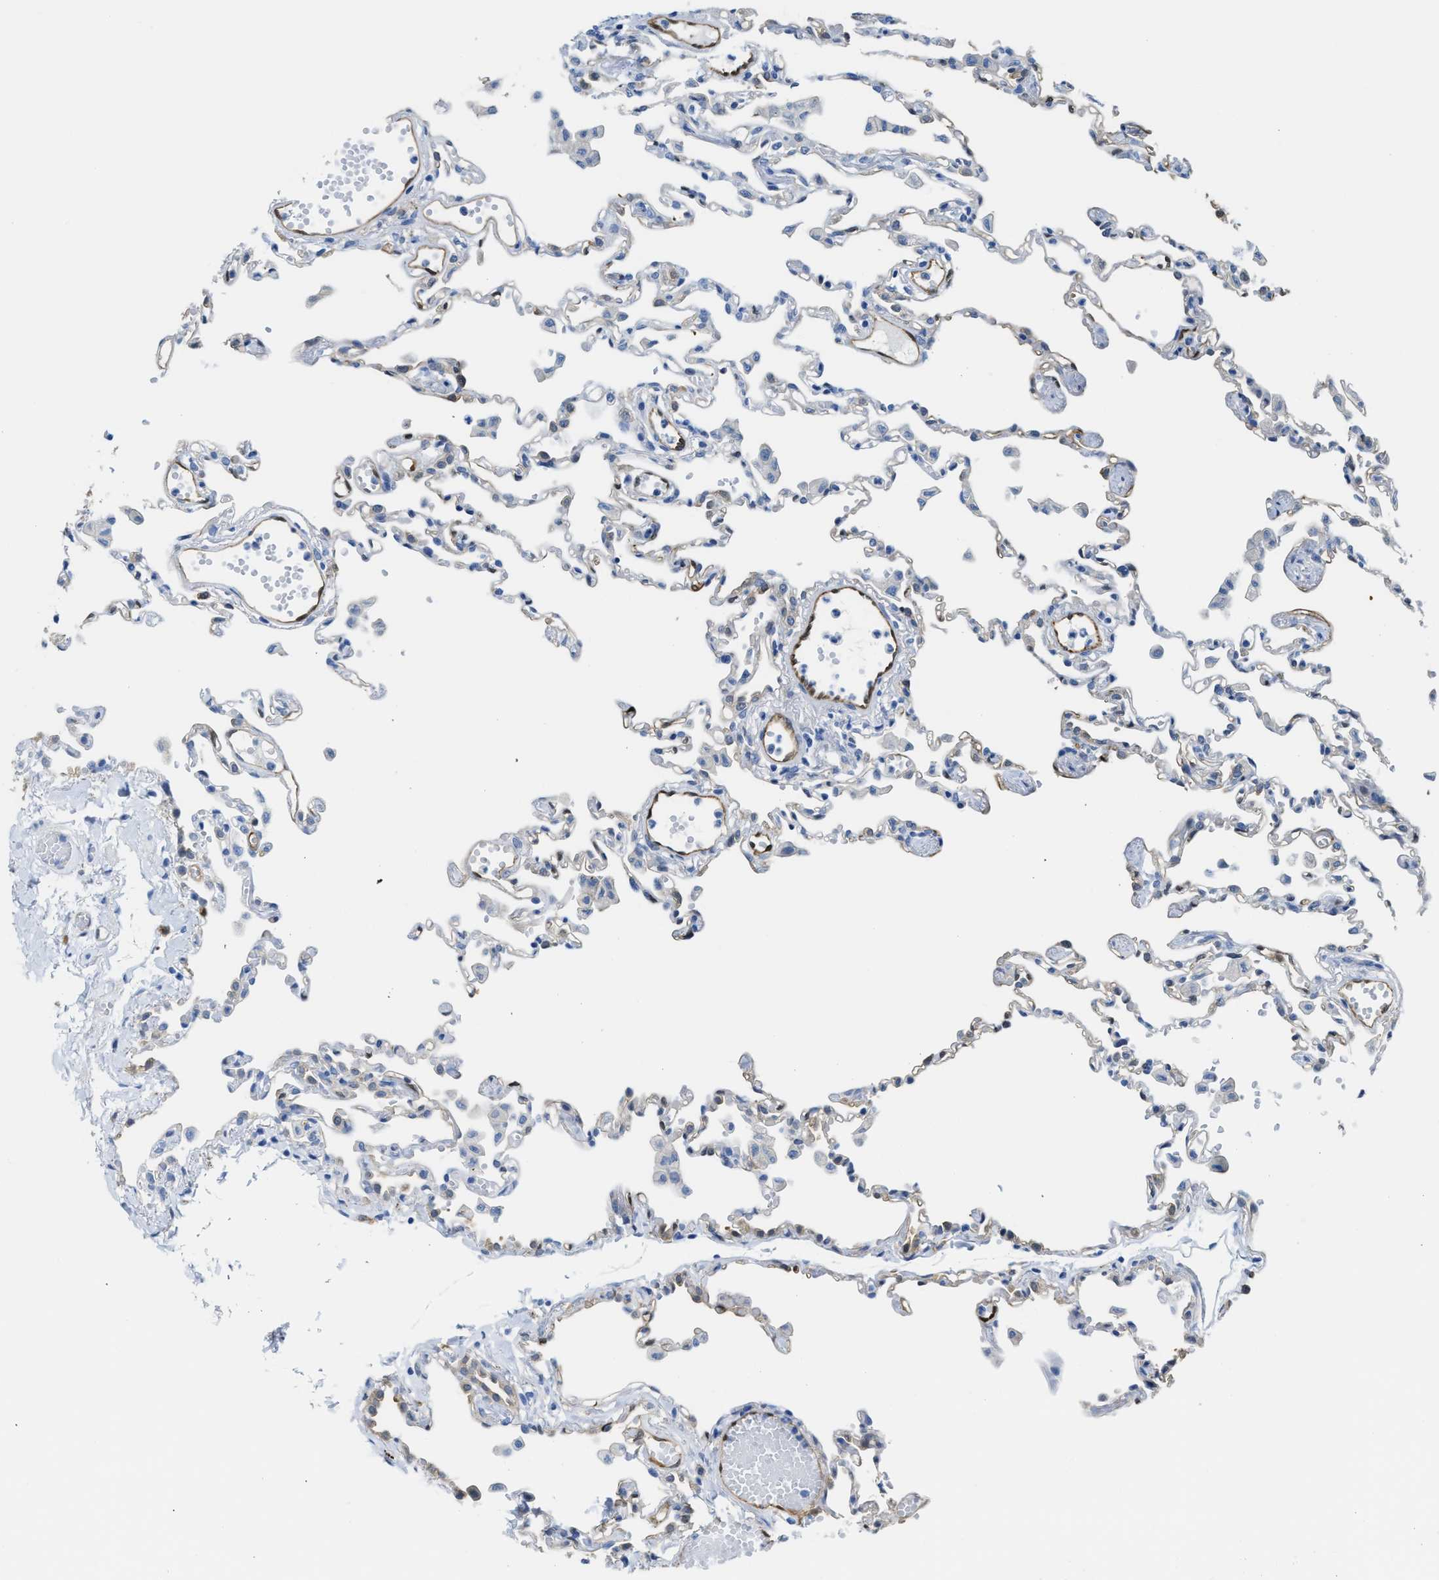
{"staining": {"intensity": "negative", "quantity": "none", "location": "none"}, "tissue": "lung", "cell_type": "Alveolar cells", "image_type": "normal", "snomed": [{"axis": "morphology", "description": "Normal tissue, NOS"}, {"axis": "topography", "description": "Bronchus"}, {"axis": "topography", "description": "Lung"}], "caption": "DAB (3,3'-diaminobenzidine) immunohistochemical staining of benign lung displays no significant staining in alveolar cells.", "gene": "ASS1", "patient": {"sex": "female", "age": 49}}